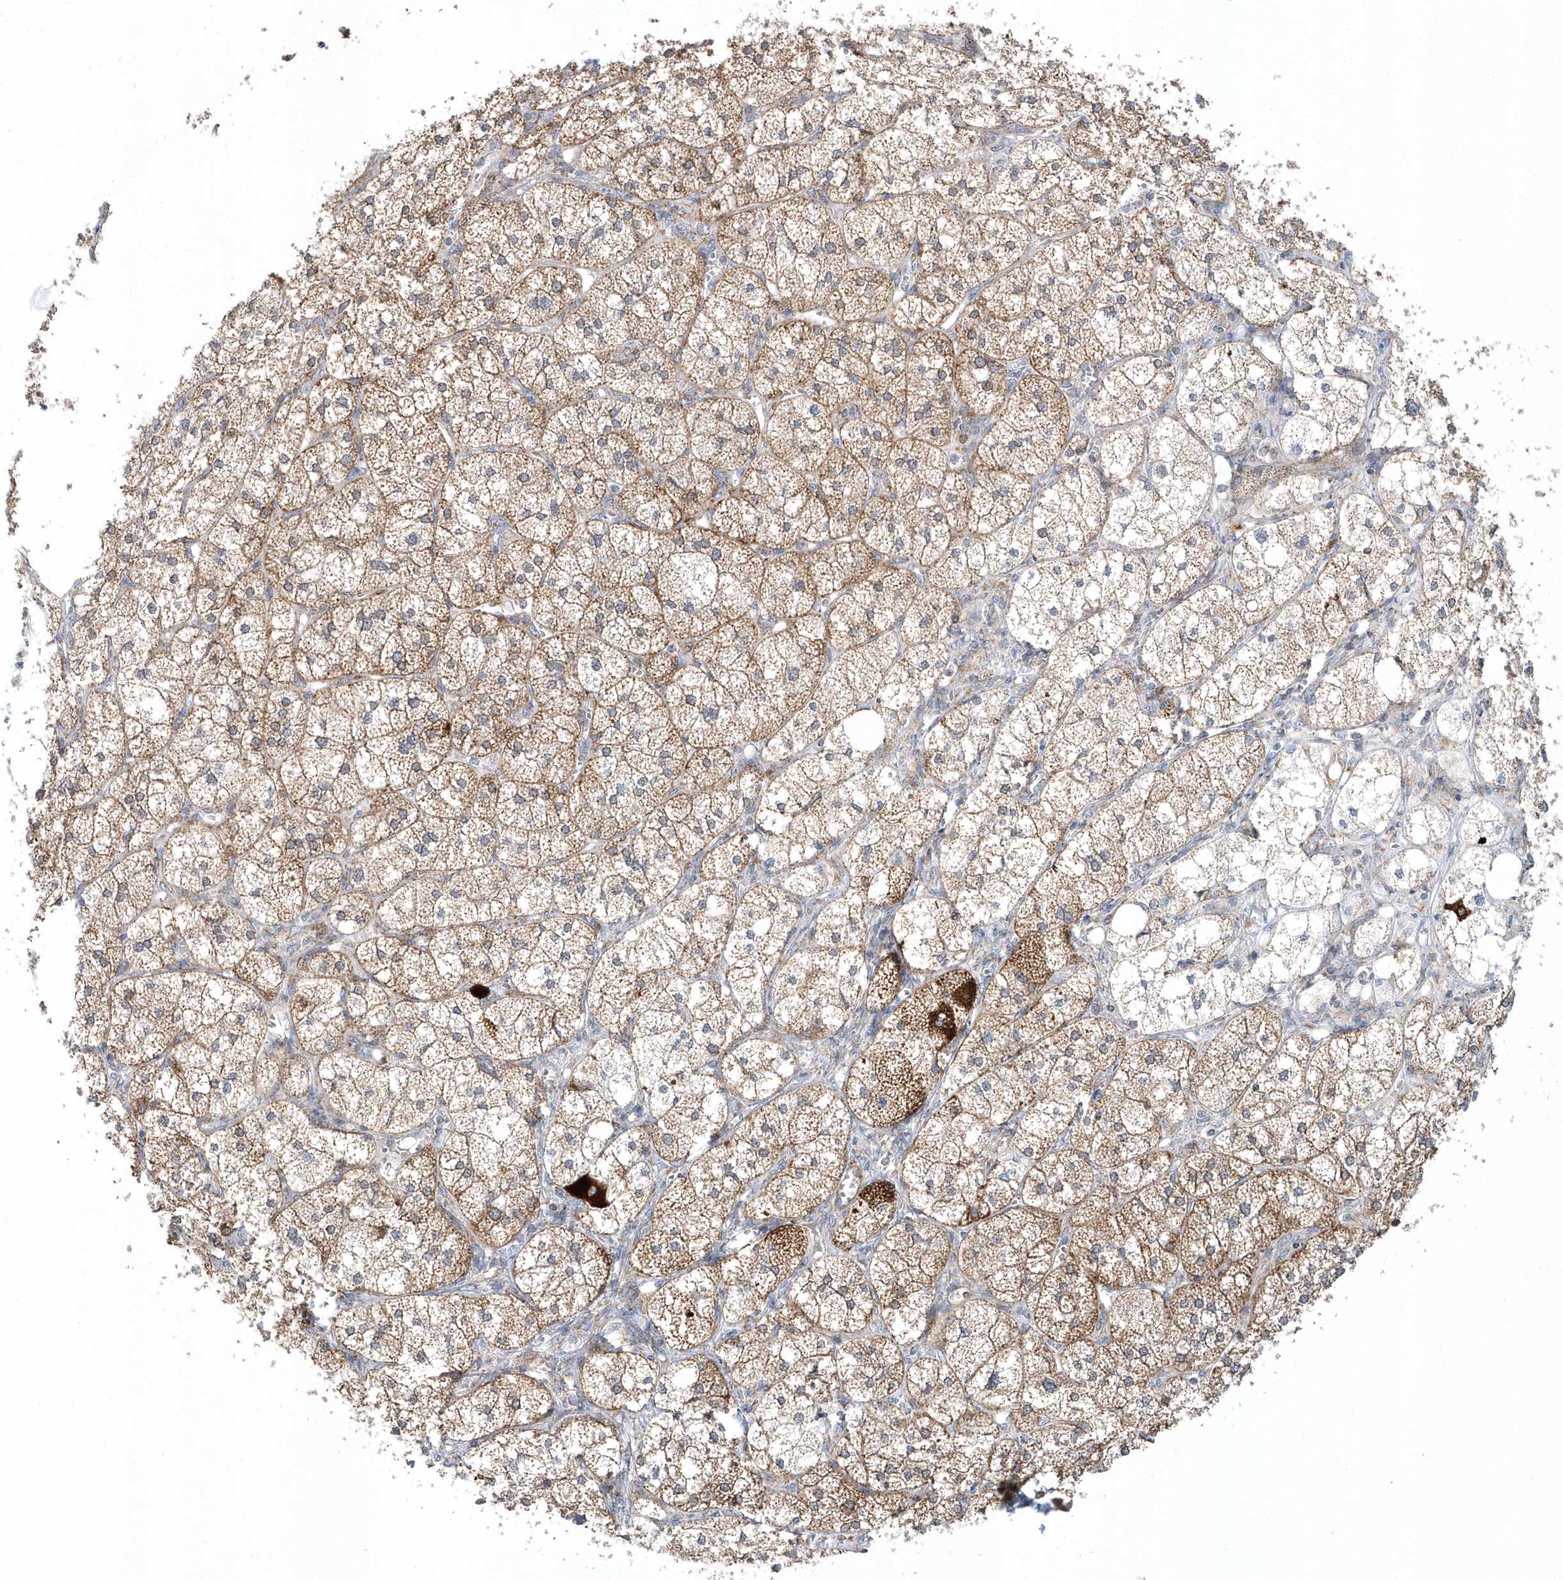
{"staining": {"intensity": "moderate", "quantity": ">75%", "location": "cytoplasmic/membranous"}, "tissue": "adrenal gland", "cell_type": "Glandular cells", "image_type": "normal", "snomed": [{"axis": "morphology", "description": "Normal tissue, NOS"}, {"axis": "topography", "description": "Adrenal gland"}], "caption": "Moderate cytoplasmic/membranous positivity is appreciated in about >75% of glandular cells in normal adrenal gland. The protein is shown in brown color, while the nuclei are stained blue.", "gene": "OPA1", "patient": {"sex": "female", "age": 61}}